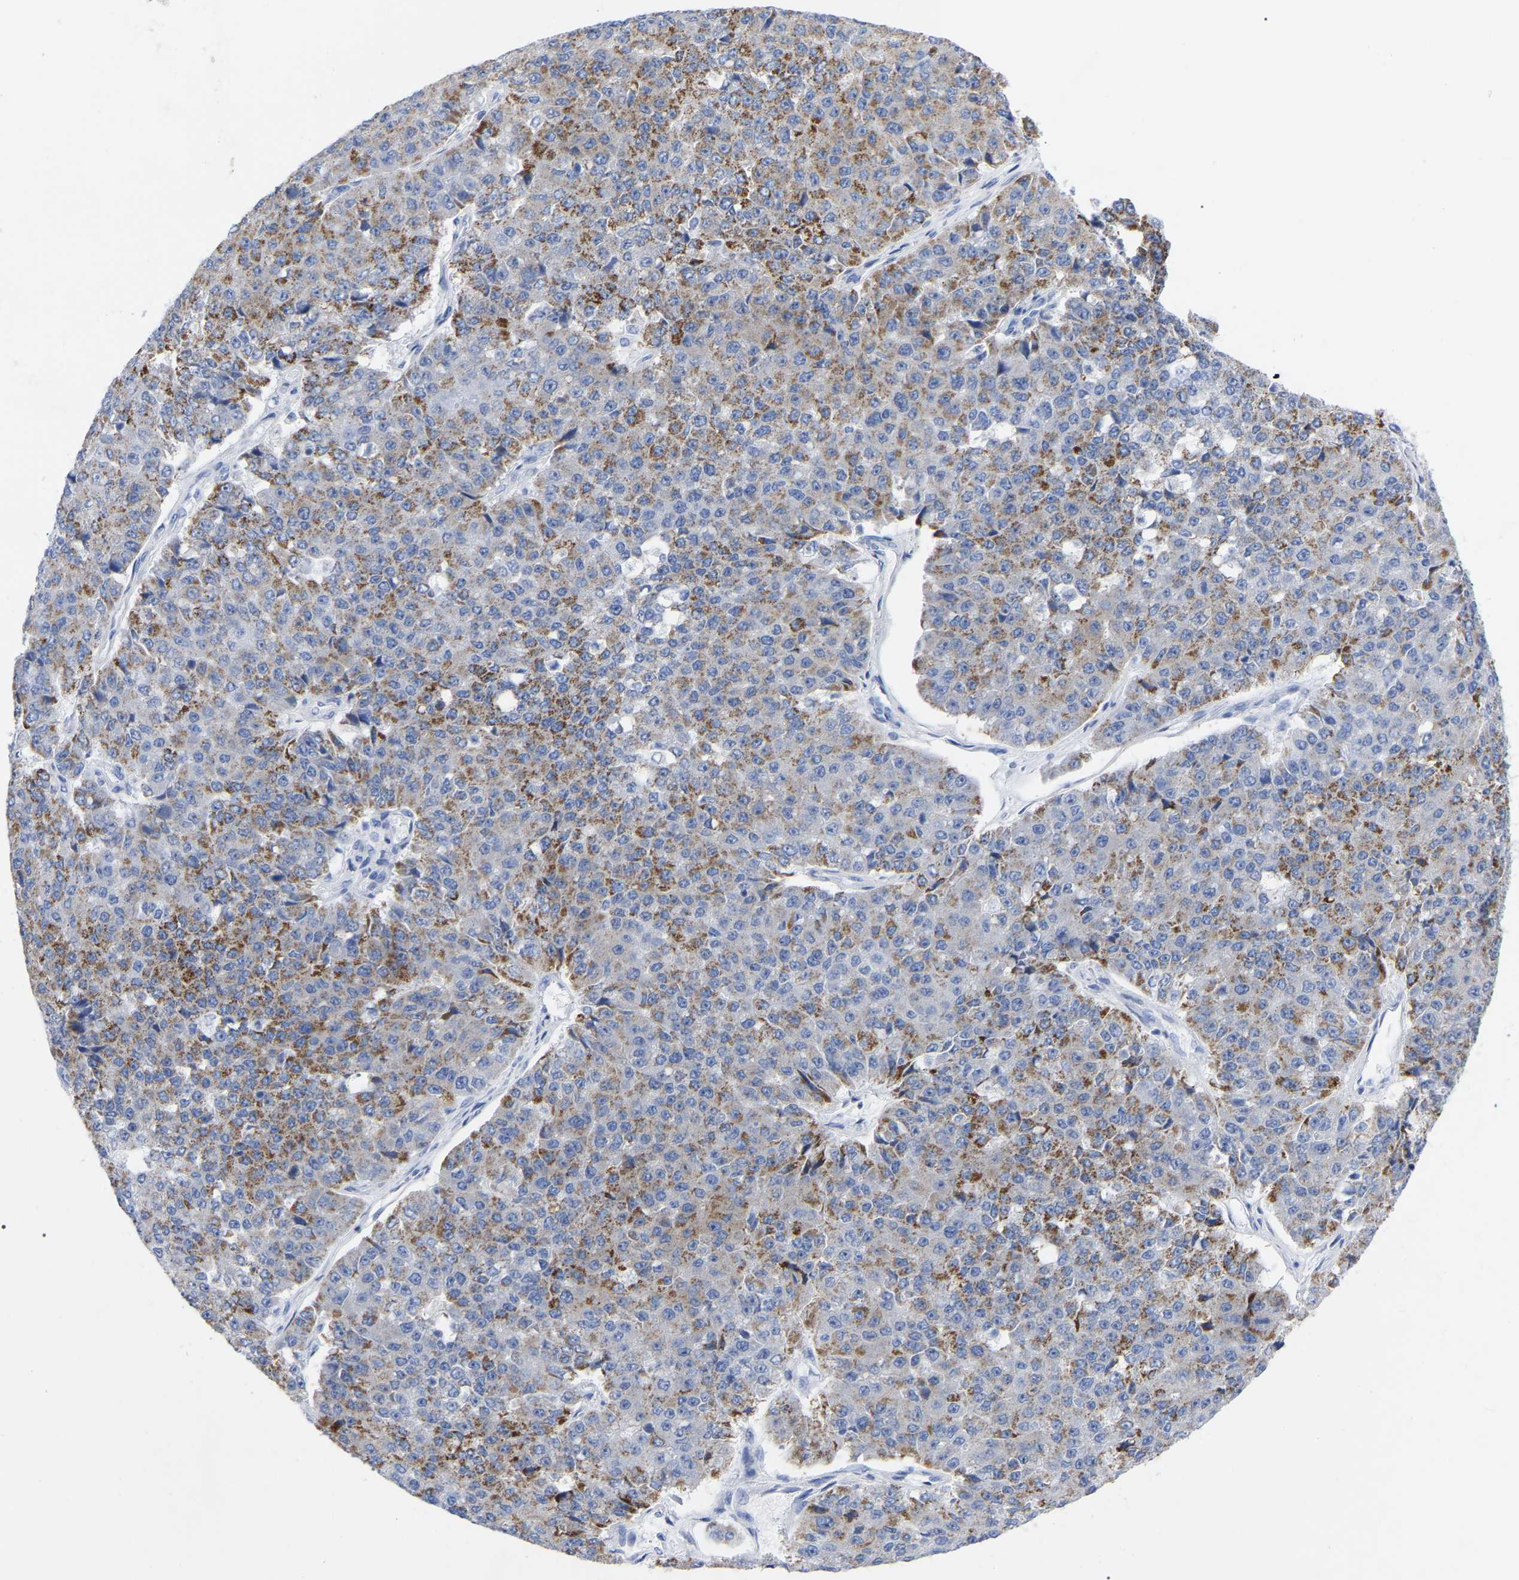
{"staining": {"intensity": "moderate", "quantity": ">75%", "location": "cytoplasmic/membranous"}, "tissue": "pancreatic cancer", "cell_type": "Tumor cells", "image_type": "cancer", "snomed": [{"axis": "morphology", "description": "Adenocarcinoma, NOS"}, {"axis": "topography", "description": "Pancreas"}], "caption": "Immunohistochemical staining of human pancreatic cancer reveals medium levels of moderate cytoplasmic/membranous protein staining in approximately >75% of tumor cells.", "gene": "ZNF629", "patient": {"sex": "male", "age": 50}}